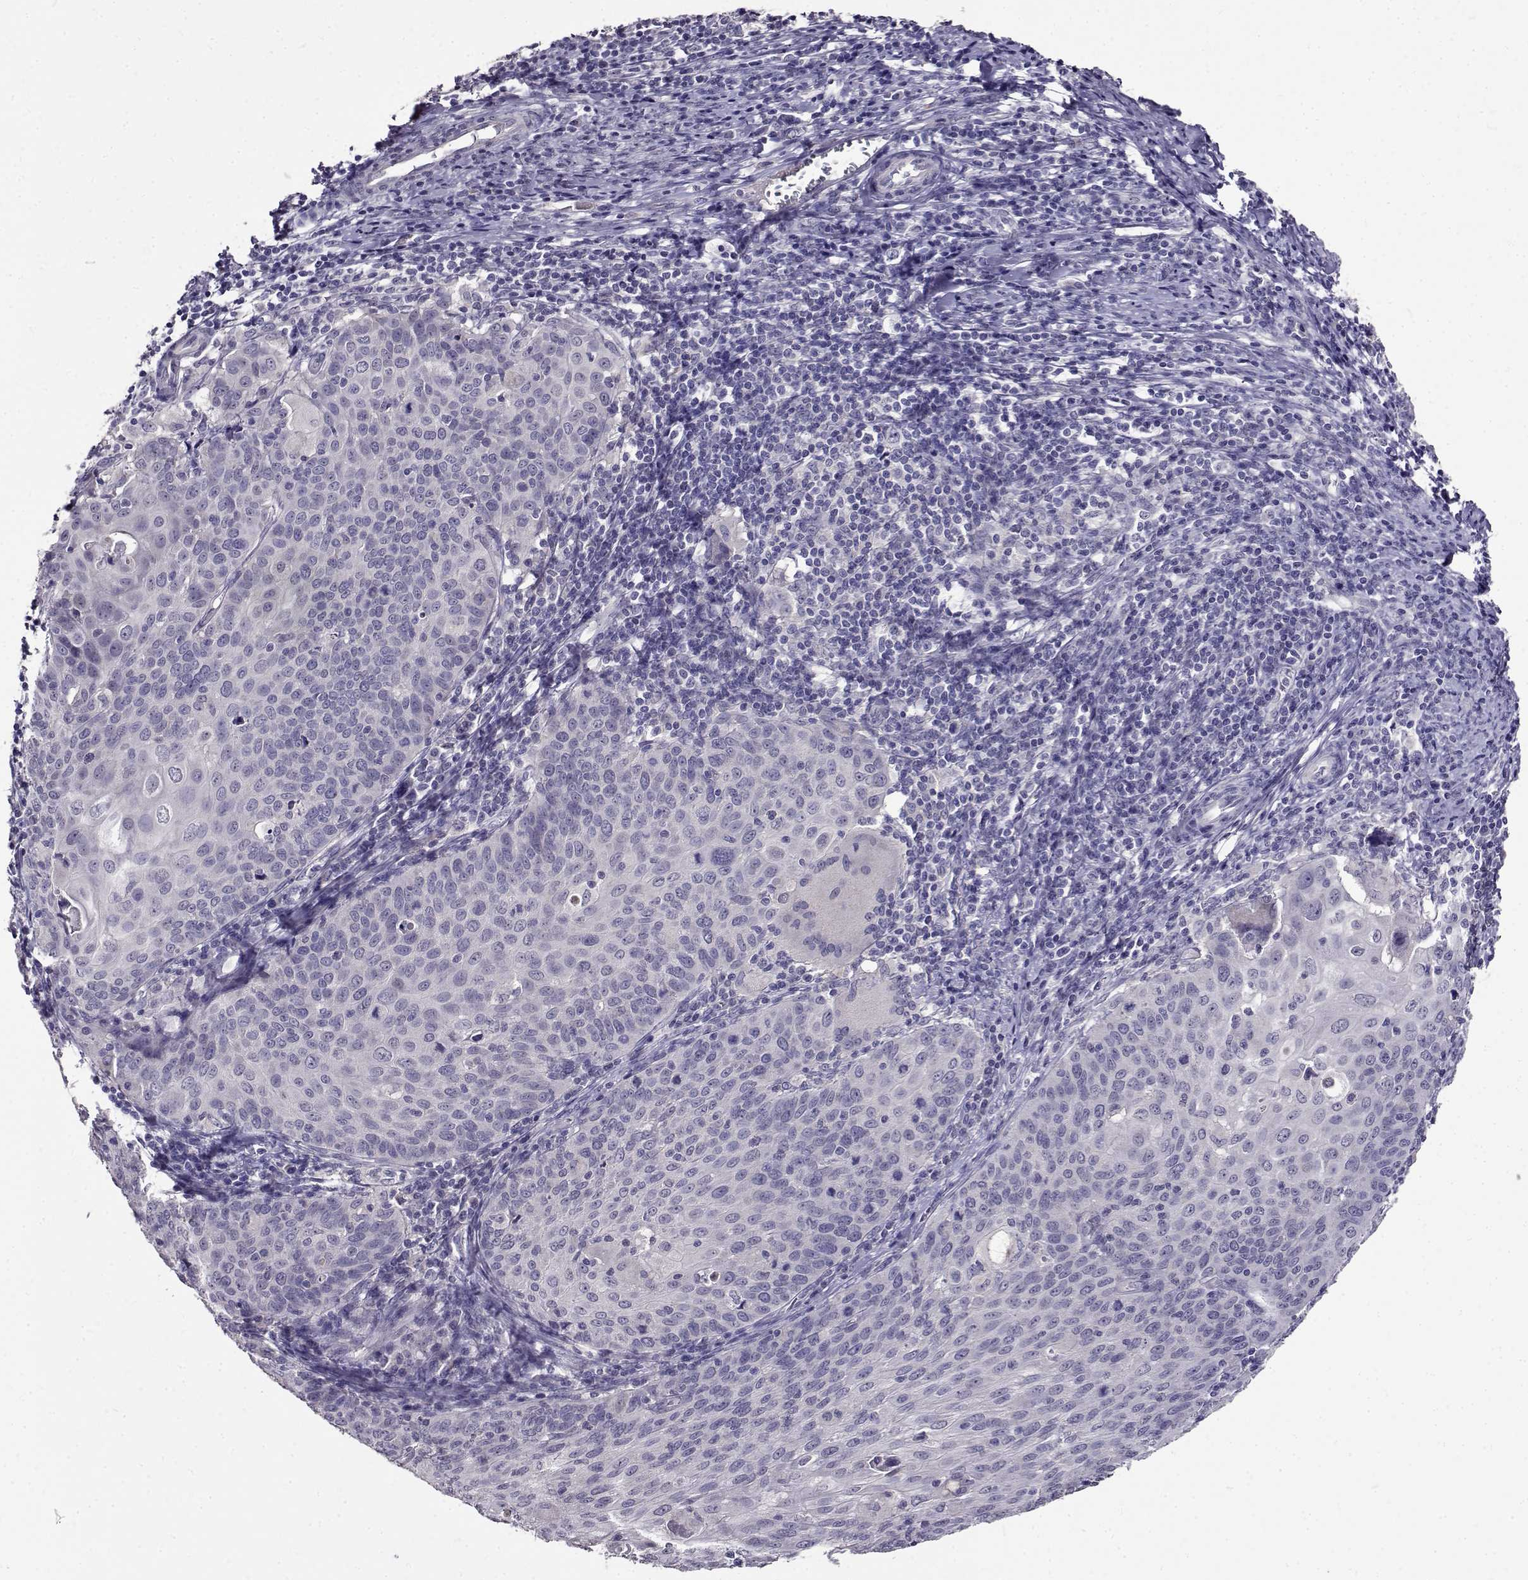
{"staining": {"intensity": "negative", "quantity": "none", "location": "none"}, "tissue": "cervical cancer", "cell_type": "Tumor cells", "image_type": "cancer", "snomed": [{"axis": "morphology", "description": "Squamous cell carcinoma, NOS"}, {"axis": "topography", "description": "Cervix"}], "caption": "There is no significant expression in tumor cells of cervical cancer (squamous cell carcinoma).", "gene": "PAEP", "patient": {"sex": "female", "age": 65}}